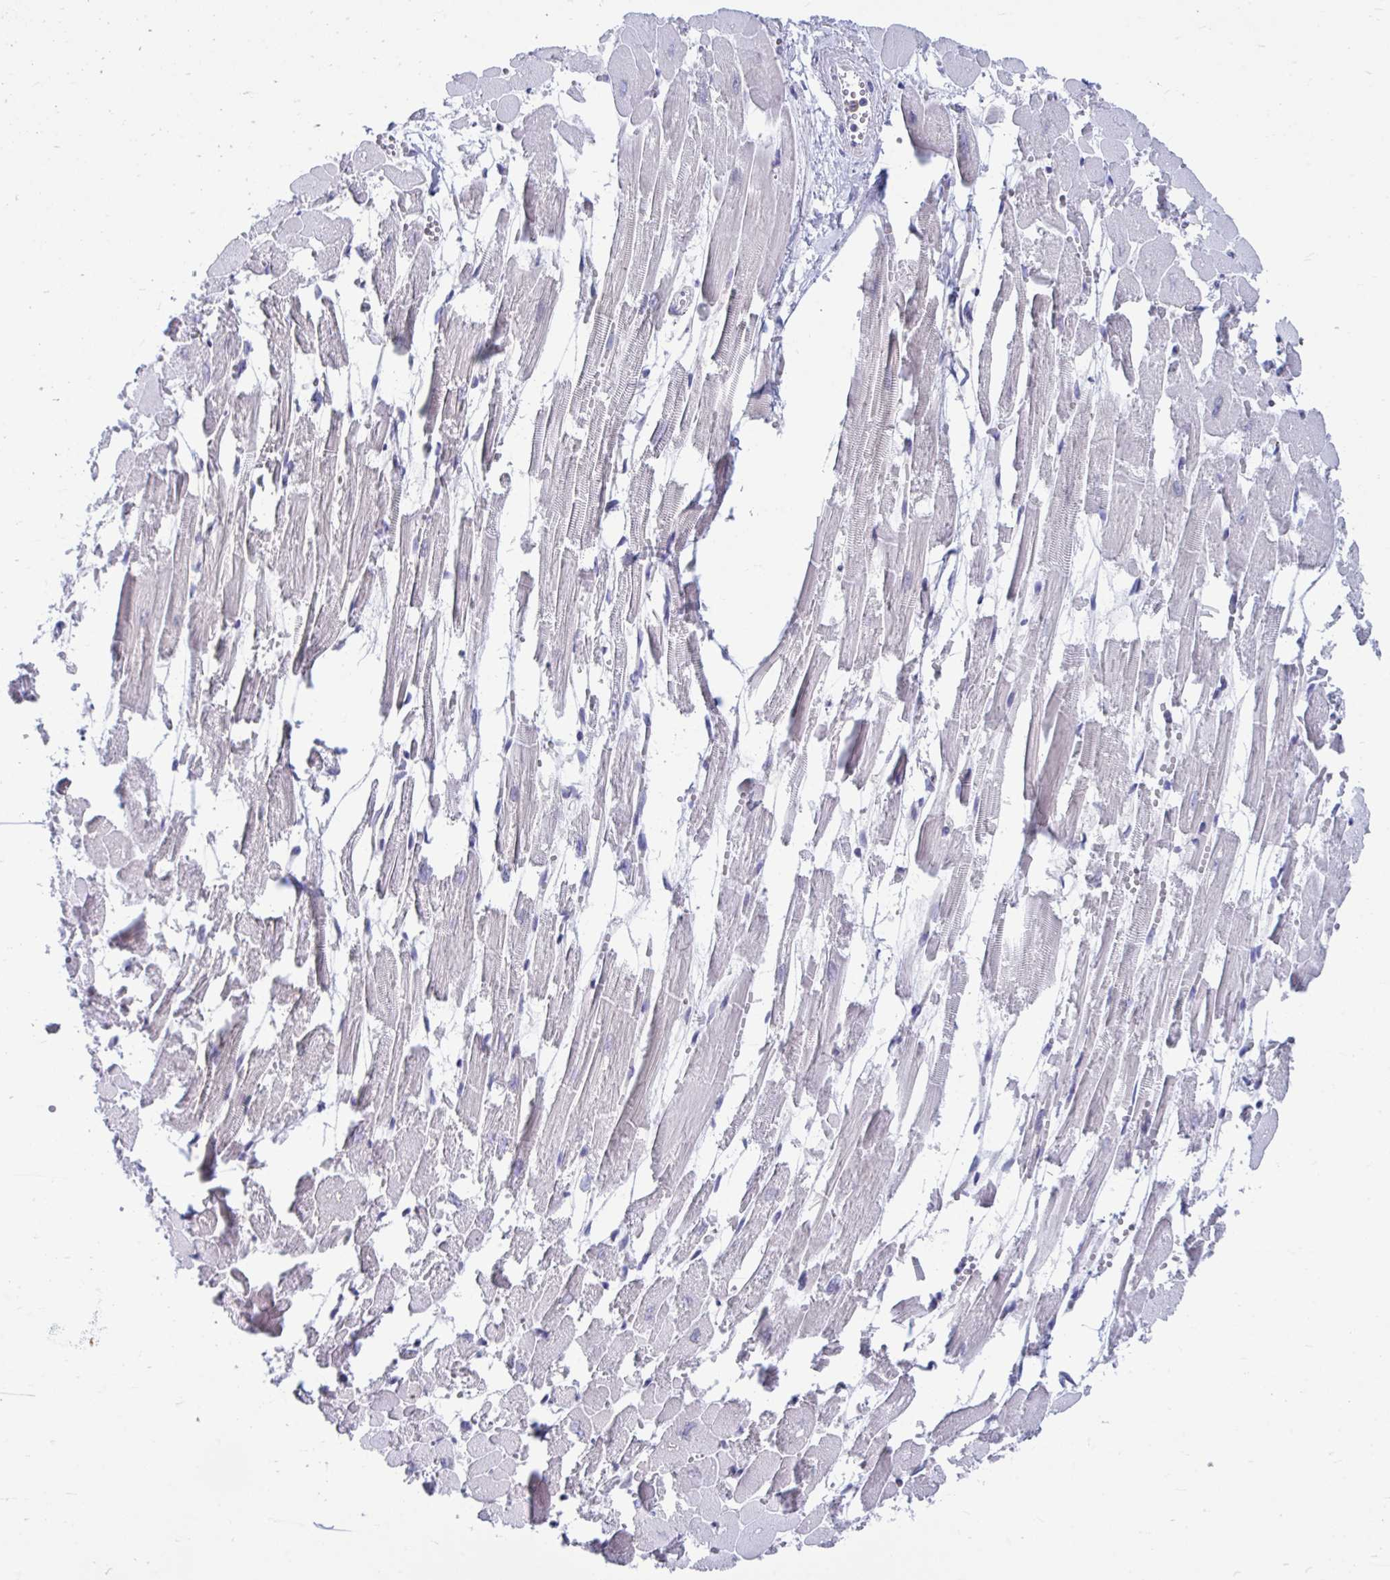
{"staining": {"intensity": "negative", "quantity": "none", "location": "none"}, "tissue": "heart muscle", "cell_type": "Cardiomyocytes", "image_type": "normal", "snomed": [{"axis": "morphology", "description": "Normal tissue, NOS"}, {"axis": "topography", "description": "Heart"}], "caption": "Cardiomyocytes show no significant protein positivity in benign heart muscle. (Brightfield microscopy of DAB (3,3'-diaminobenzidine) IHC at high magnification).", "gene": "SELENON", "patient": {"sex": "female", "age": 52}}